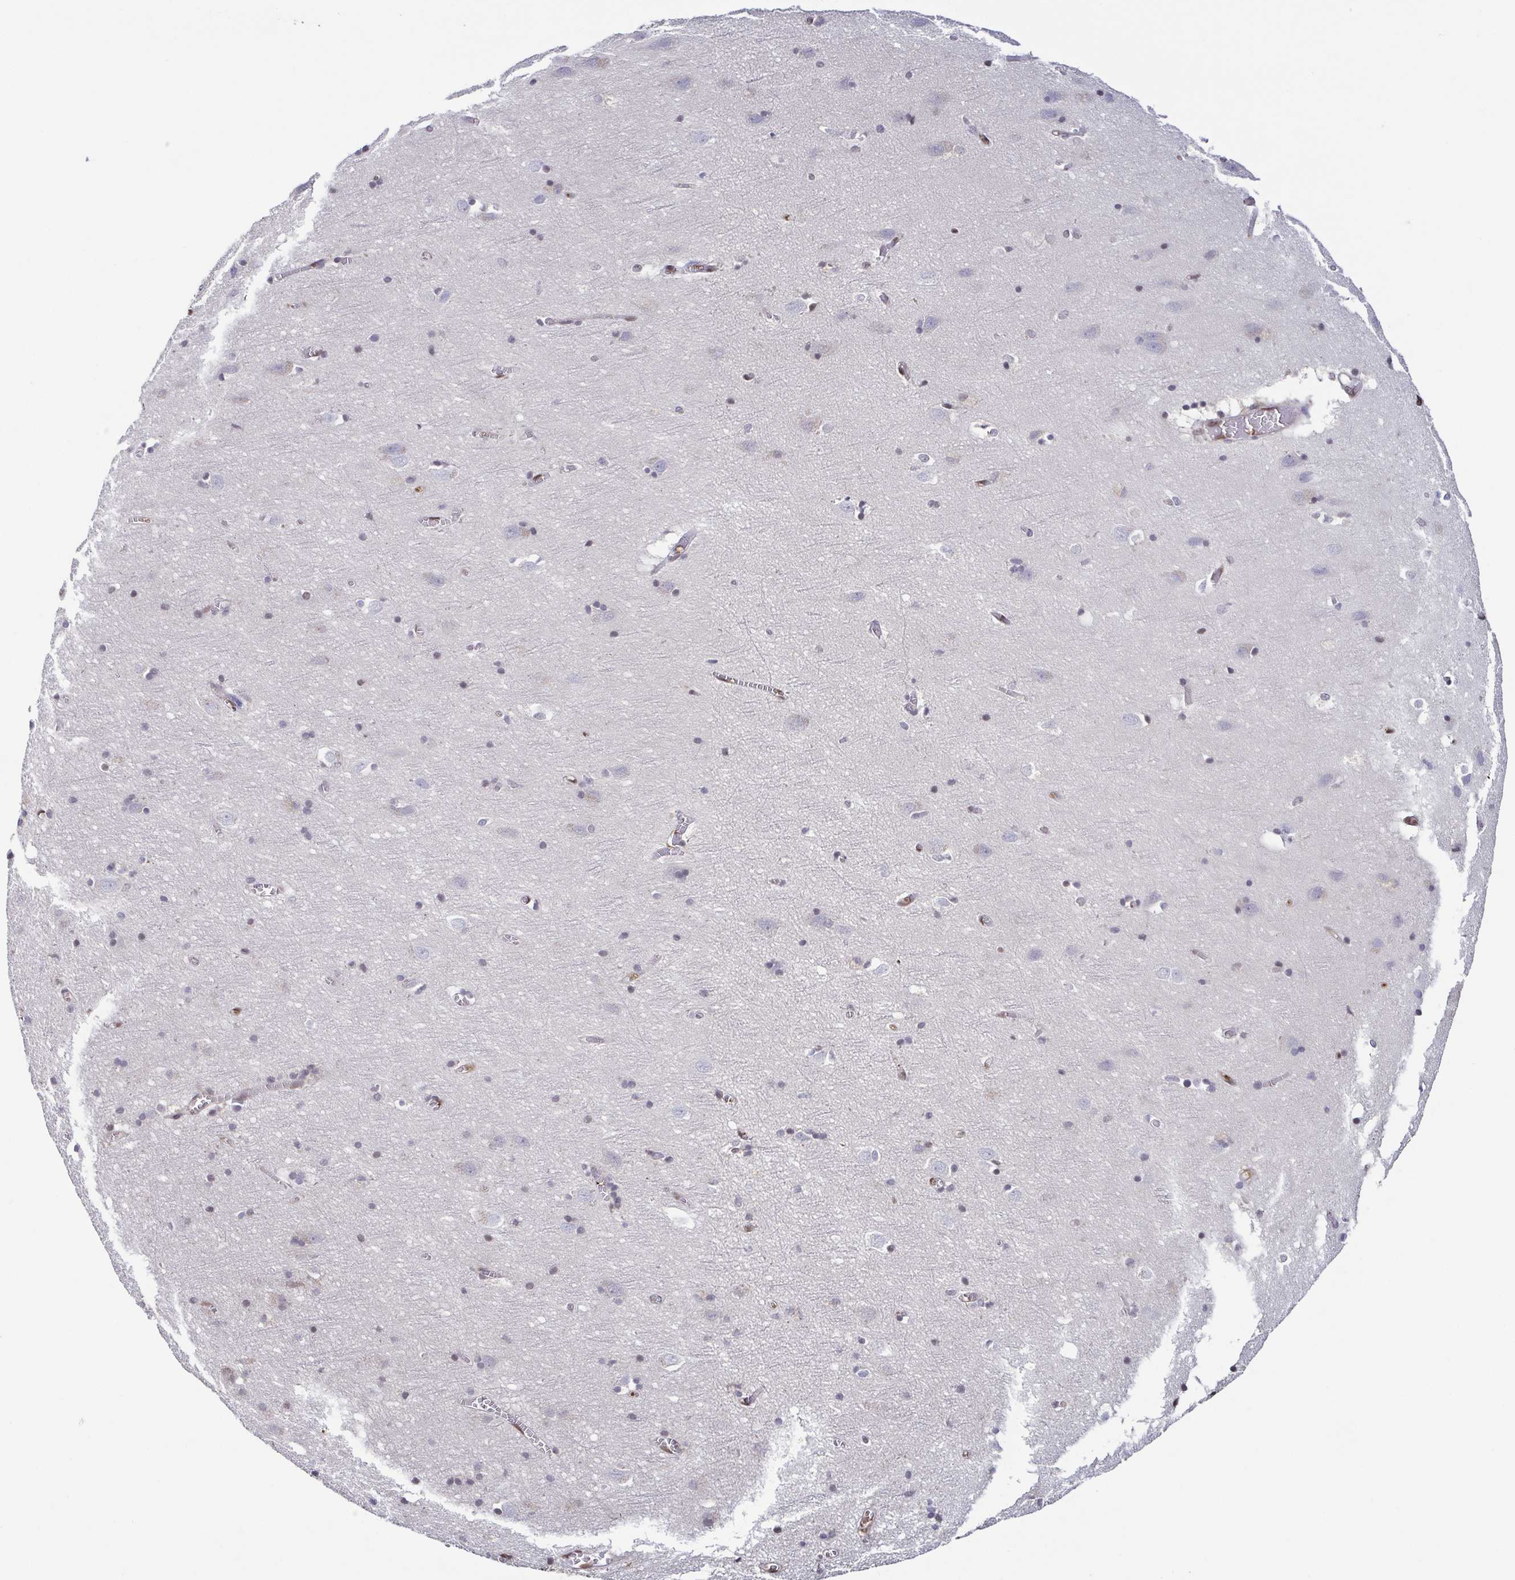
{"staining": {"intensity": "moderate", "quantity": "<25%", "location": "nuclear"}, "tissue": "cerebral cortex", "cell_type": "Endothelial cells", "image_type": "normal", "snomed": [{"axis": "morphology", "description": "Normal tissue, NOS"}, {"axis": "topography", "description": "Cerebral cortex"}], "caption": "IHC of normal human cerebral cortex reveals low levels of moderate nuclear positivity in approximately <25% of endothelial cells.", "gene": "PSMB9", "patient": {"sex": "male", "age": 70}}